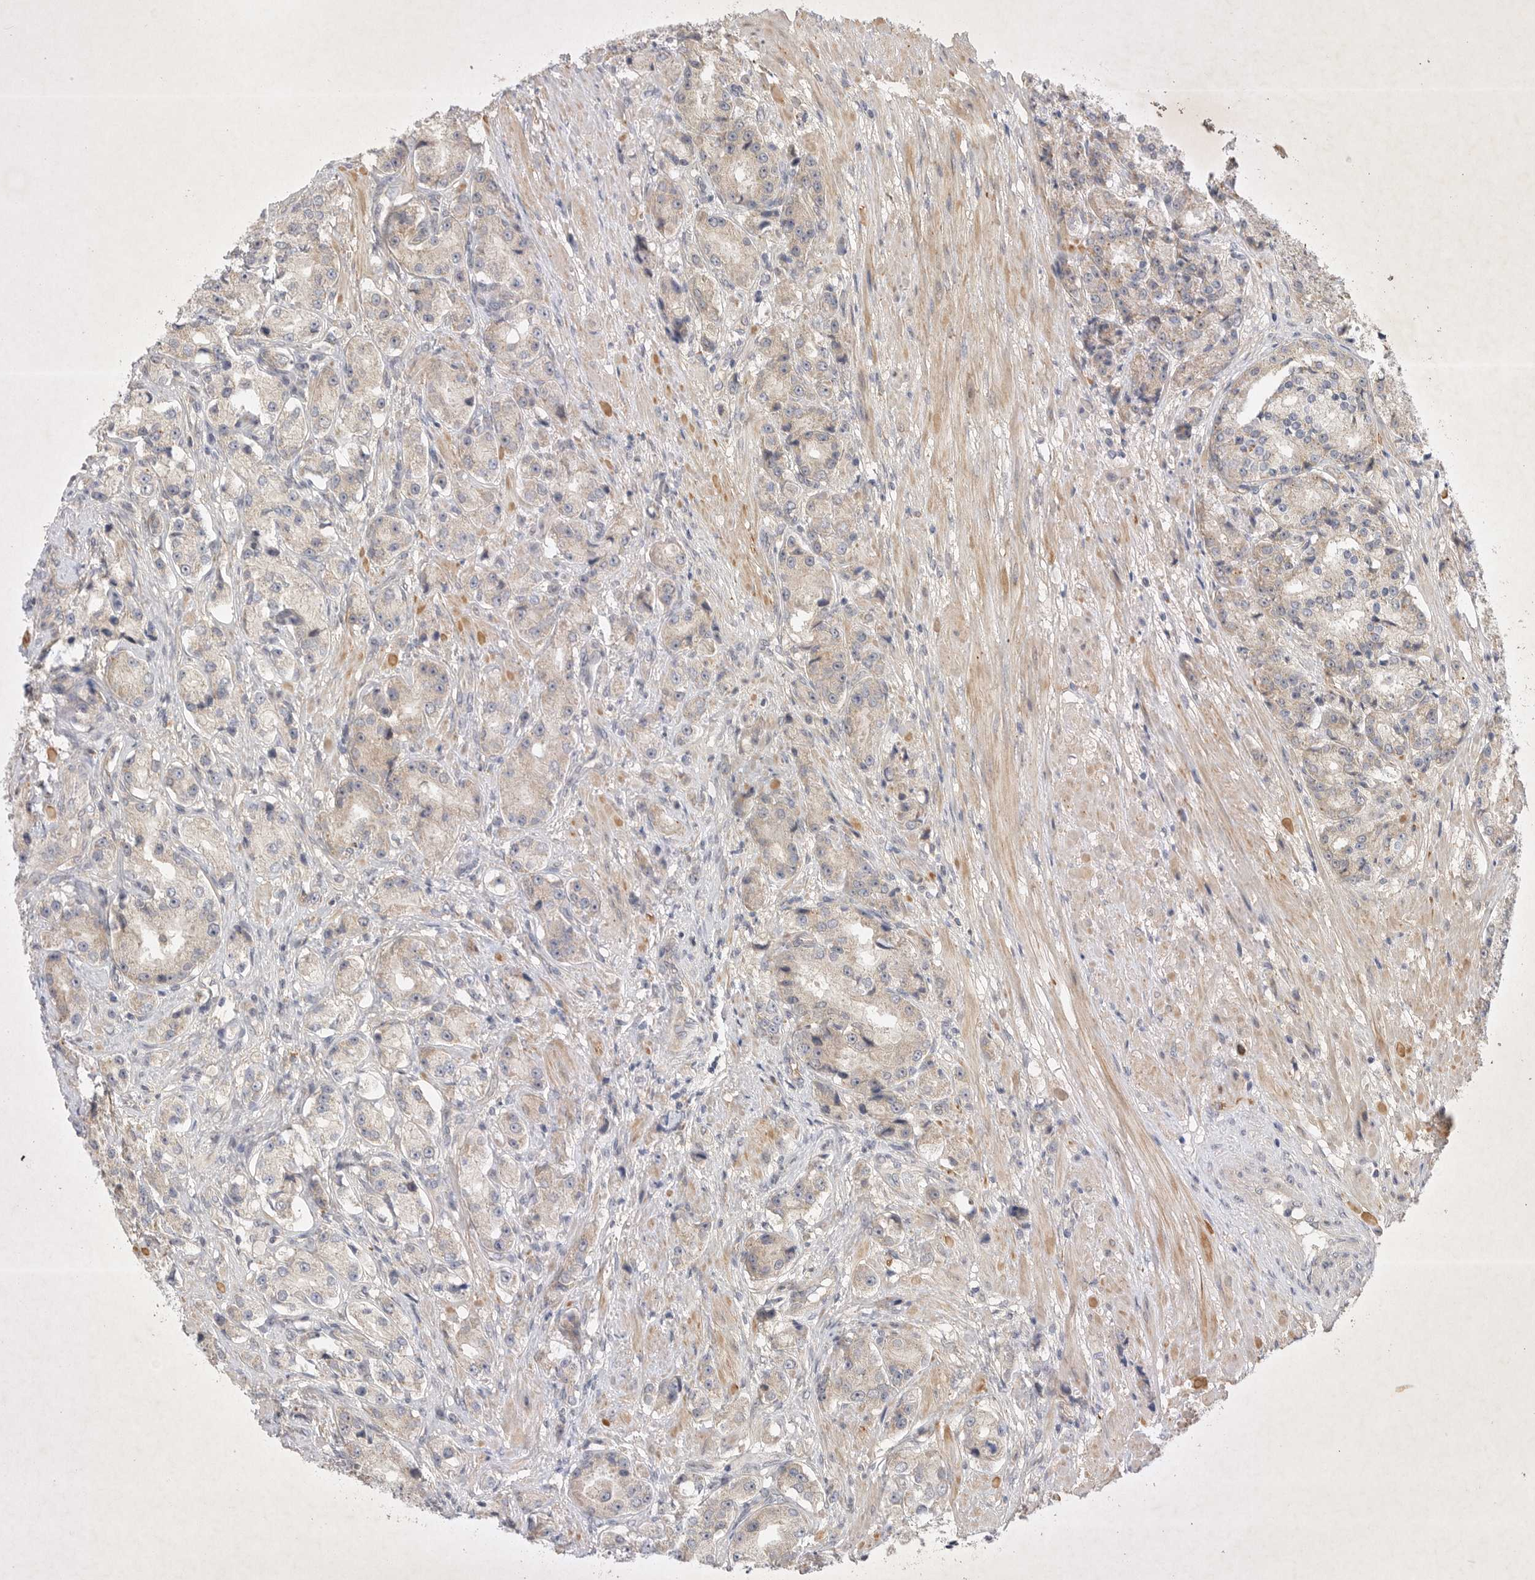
{"staining": {"intensity": "weak", "quantity": "<25%", "location": "cytoplasmic/membranous"}, "tissue": "prostate cancer", "cell_type": "Tumor cells", "image_type": "cancer", "snomed": [{"axis": "morphology", "description": "Adenocarcinoma, High grade"}, {"axis": "topography", "description": "Prostate"}], "caption": "DAB (3,3'-diaminobenzidine) immunohistochemical staining of high-grade adenocarcinoma (prostate) shows no significant positivity in tumor cells.", "gene": "PTPDC1", "patient": {"sex": "male", "age": 60}}